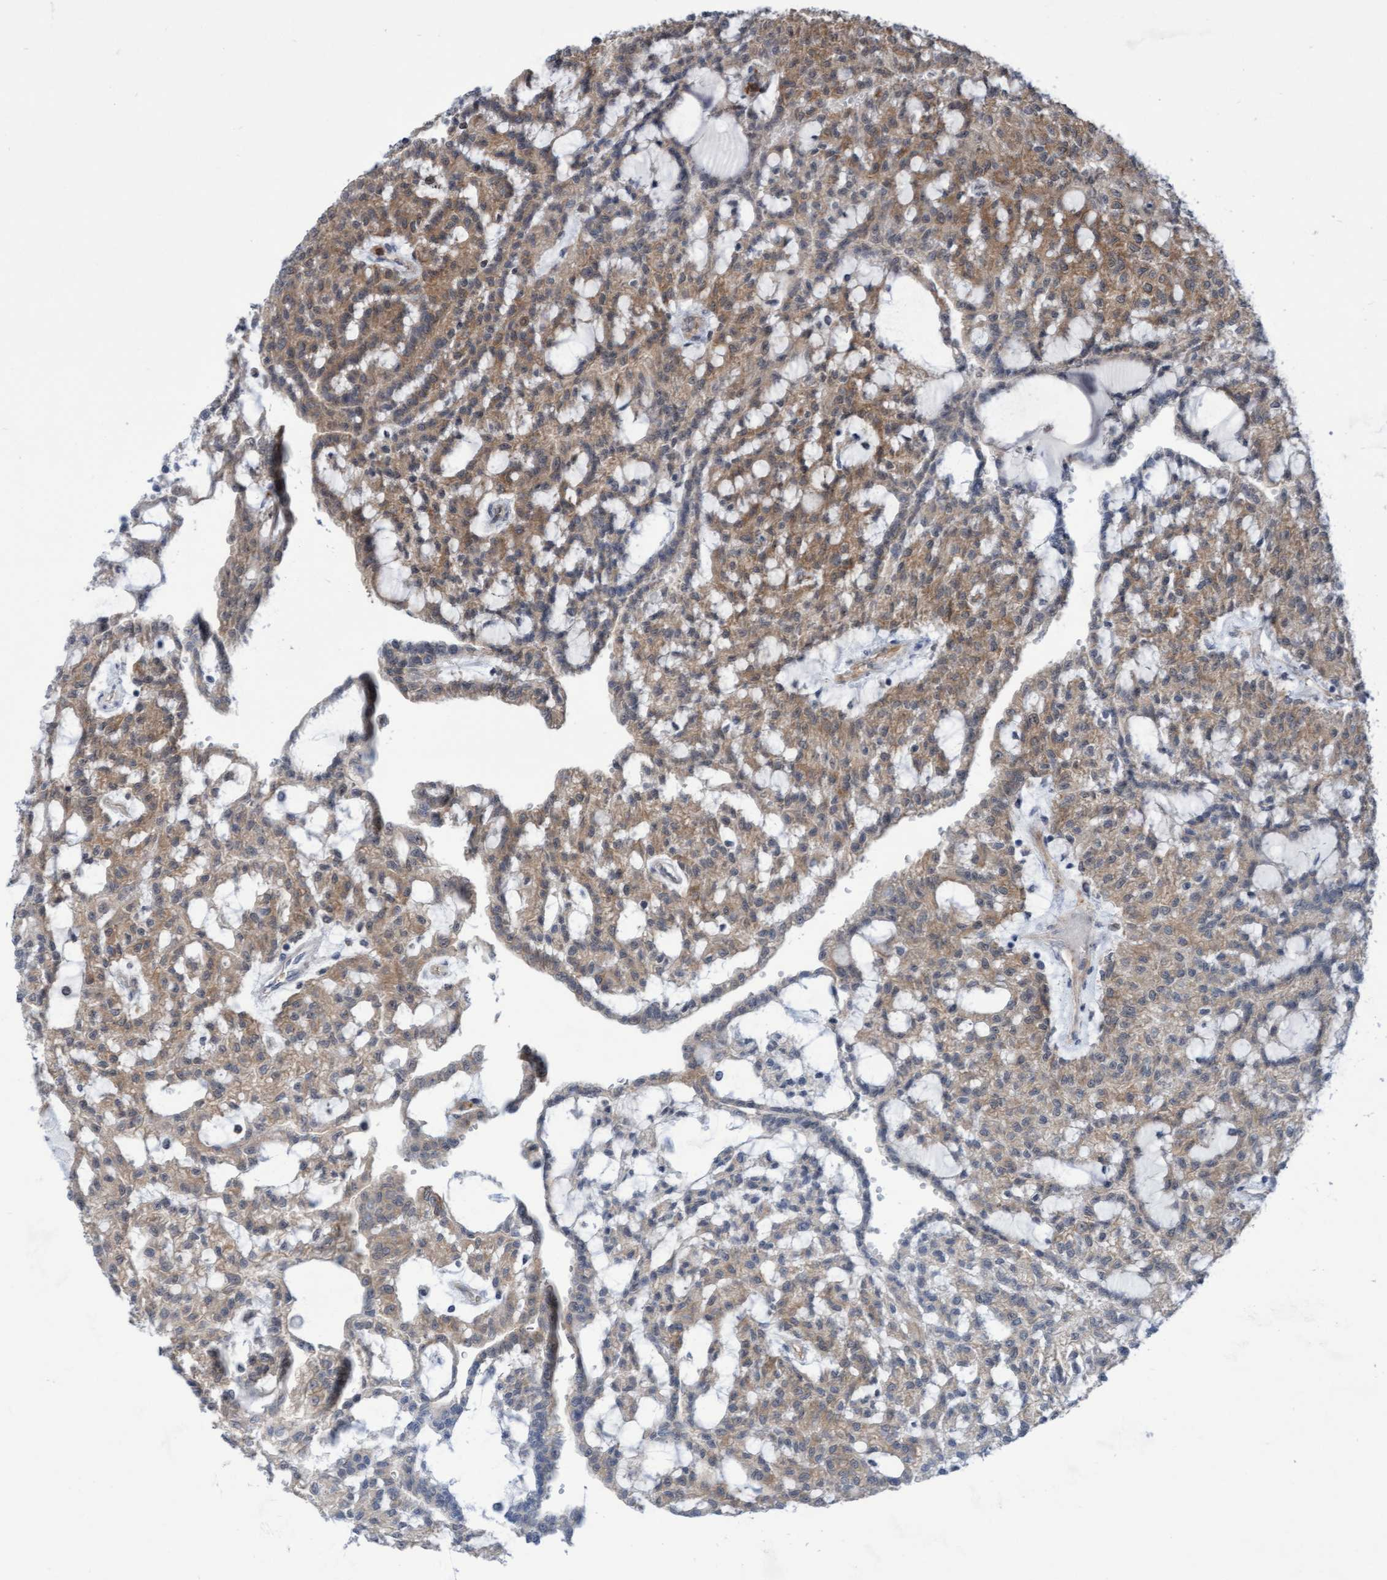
{"staining": {"intensity": "moderate", "quantity": ">75%", "location": "cytoplasmic/membranous"}, "tissue": "renal cancer", "cell_type": "Tumor cells", "image_type": "cancer", "snomed": [{"axis": "morphology", "description": "Adenocarcinoma, NOS"}, {"axis": "topography", "description": "Kidney"}], "caption": "The photomicrograph exhibits immunohistochemical staining of renal adenocarcinoma. There is moderate cytoplasmic/membranous positivity is present in approximately >75% of tumor cells. (DAB IHC, brown staining for protein, blue staining for nuclei).", "gene": "RAP1GAP2", "patient": {"sex": "male", "age": 63}}